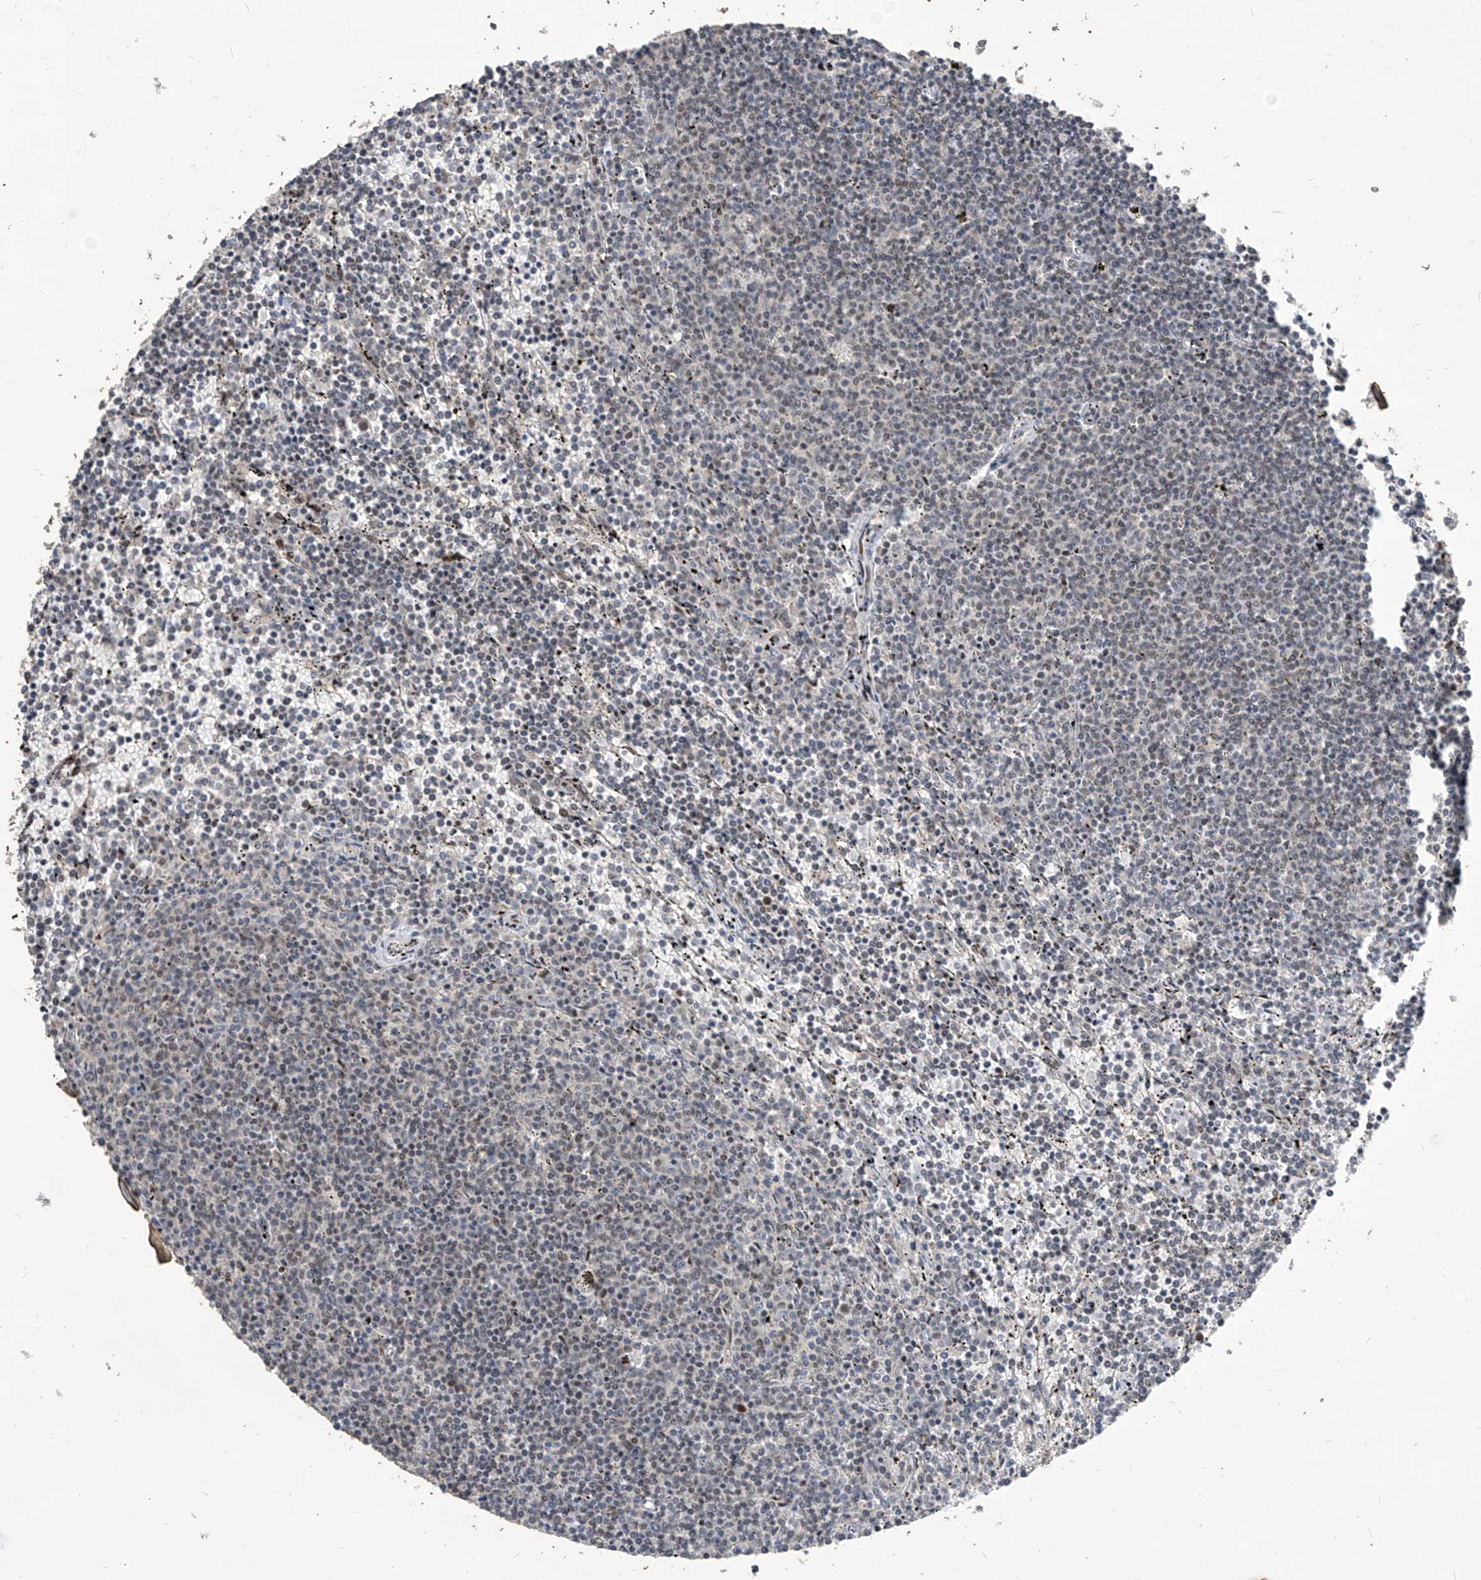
{"staining": {"intensity": "negative", "quantity": "none", "location": "none"}, "tissue": "lymphoma", "cell_type": "Tumor cells", "image_type": "cancer", "snomed": [{"axis": "morphology", "description": "Malignant lymphoma, non-Hodgkin's type, Low grade"}, {"axis": "topography", "description": "Spleen"}], "caption": "Immunohistochemistry image of human low-grade malignant lymphoma, non-Hodgkin's type stained for a protein (brown), which displays no positivity in tumor cells.", "gene": "IRF2", "patient": {"sex": "female", "age": 50}}